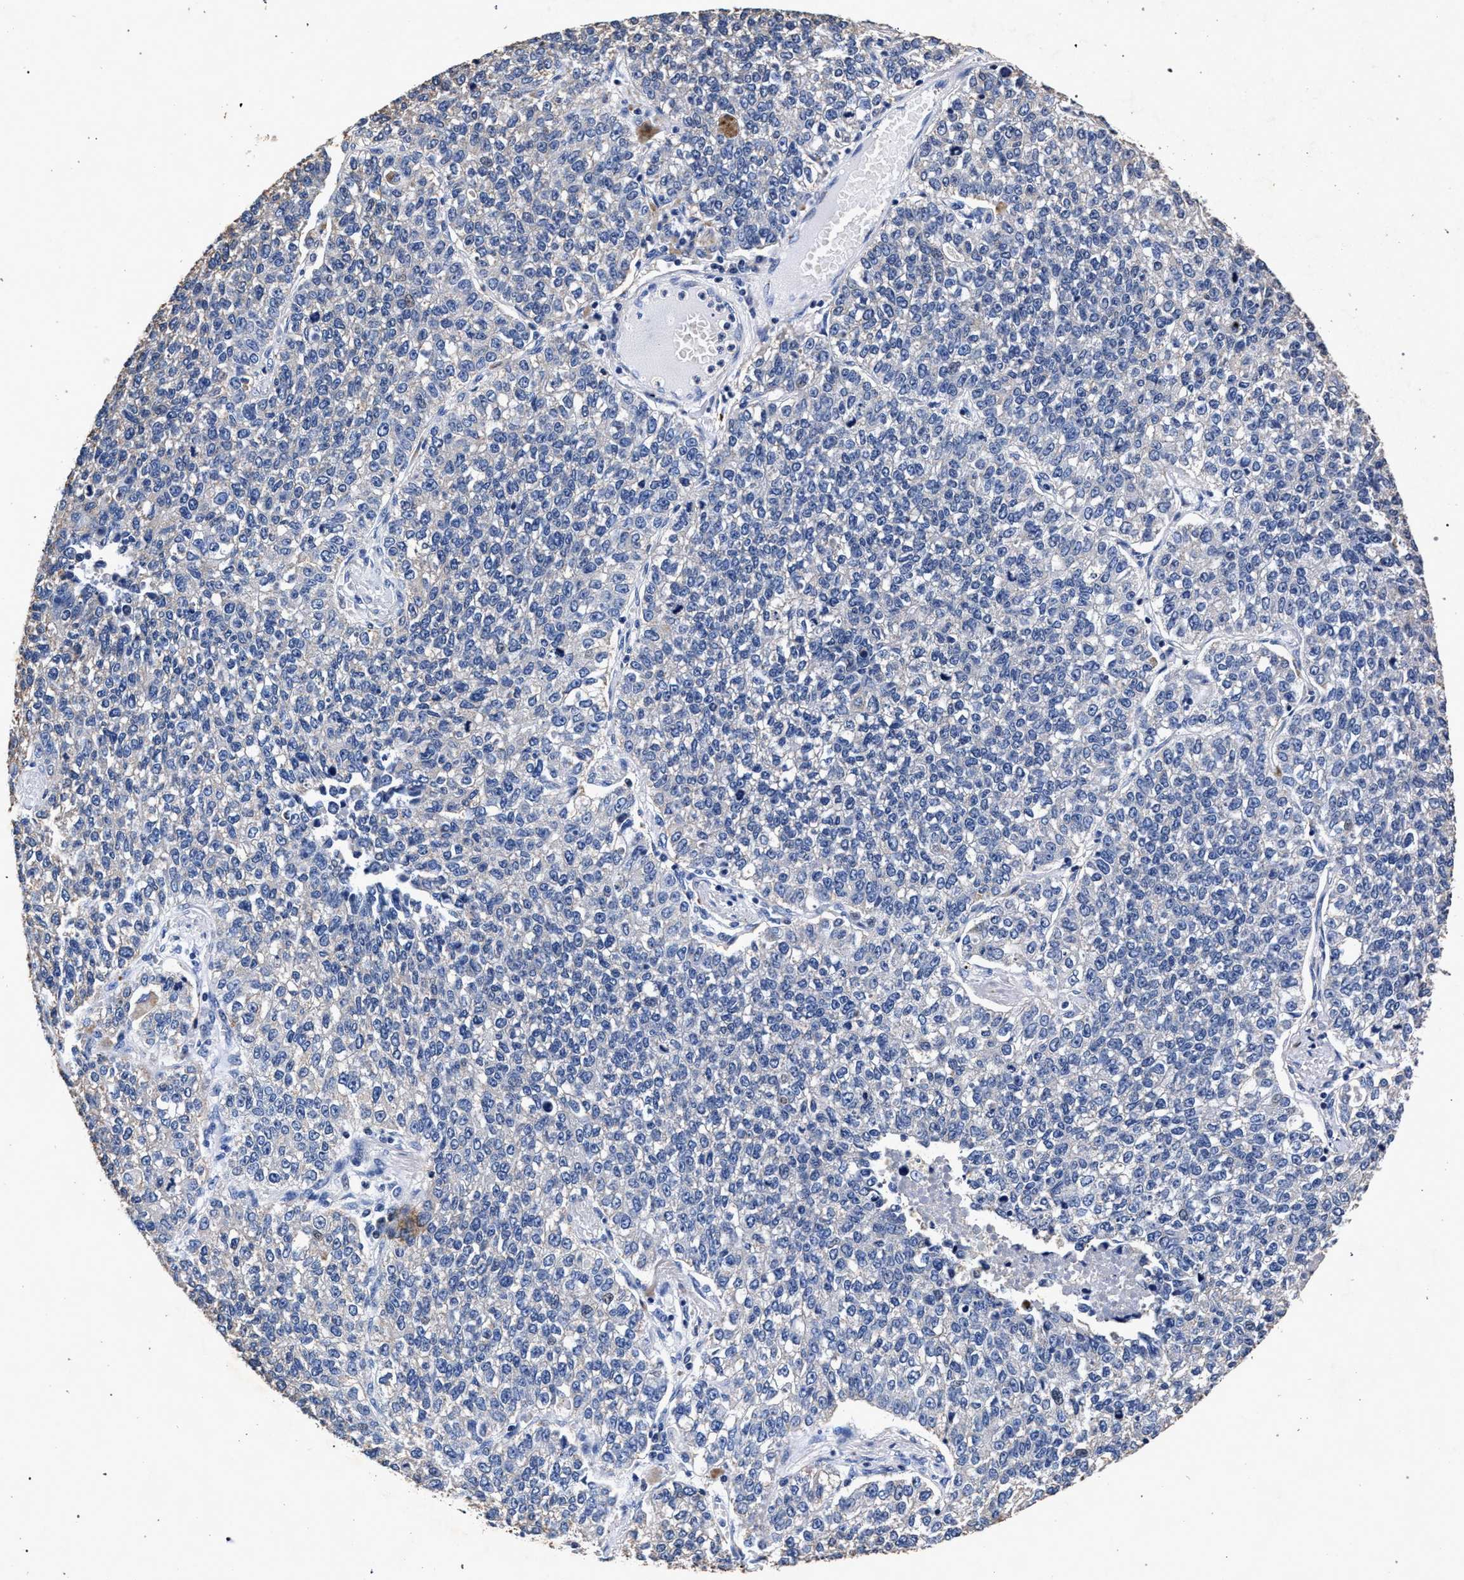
{"staining": {"intensity": "negative", "quantity": "none", "location": "none"}, "tissue": "lung cancer", "cell_type": "Tumor cells", "image_type": "cancer", "snomed": [{"axis": "morphology", "description": "Adenocarcinoma, NOS"}, {"axis": "topography", "description": "Lung"}], "caption": "This is an IHC image of lung cancer. There is no expression in tumor cells.", "gene": "ATP1A2", "patient": {"sex": "male", "age": 49}}